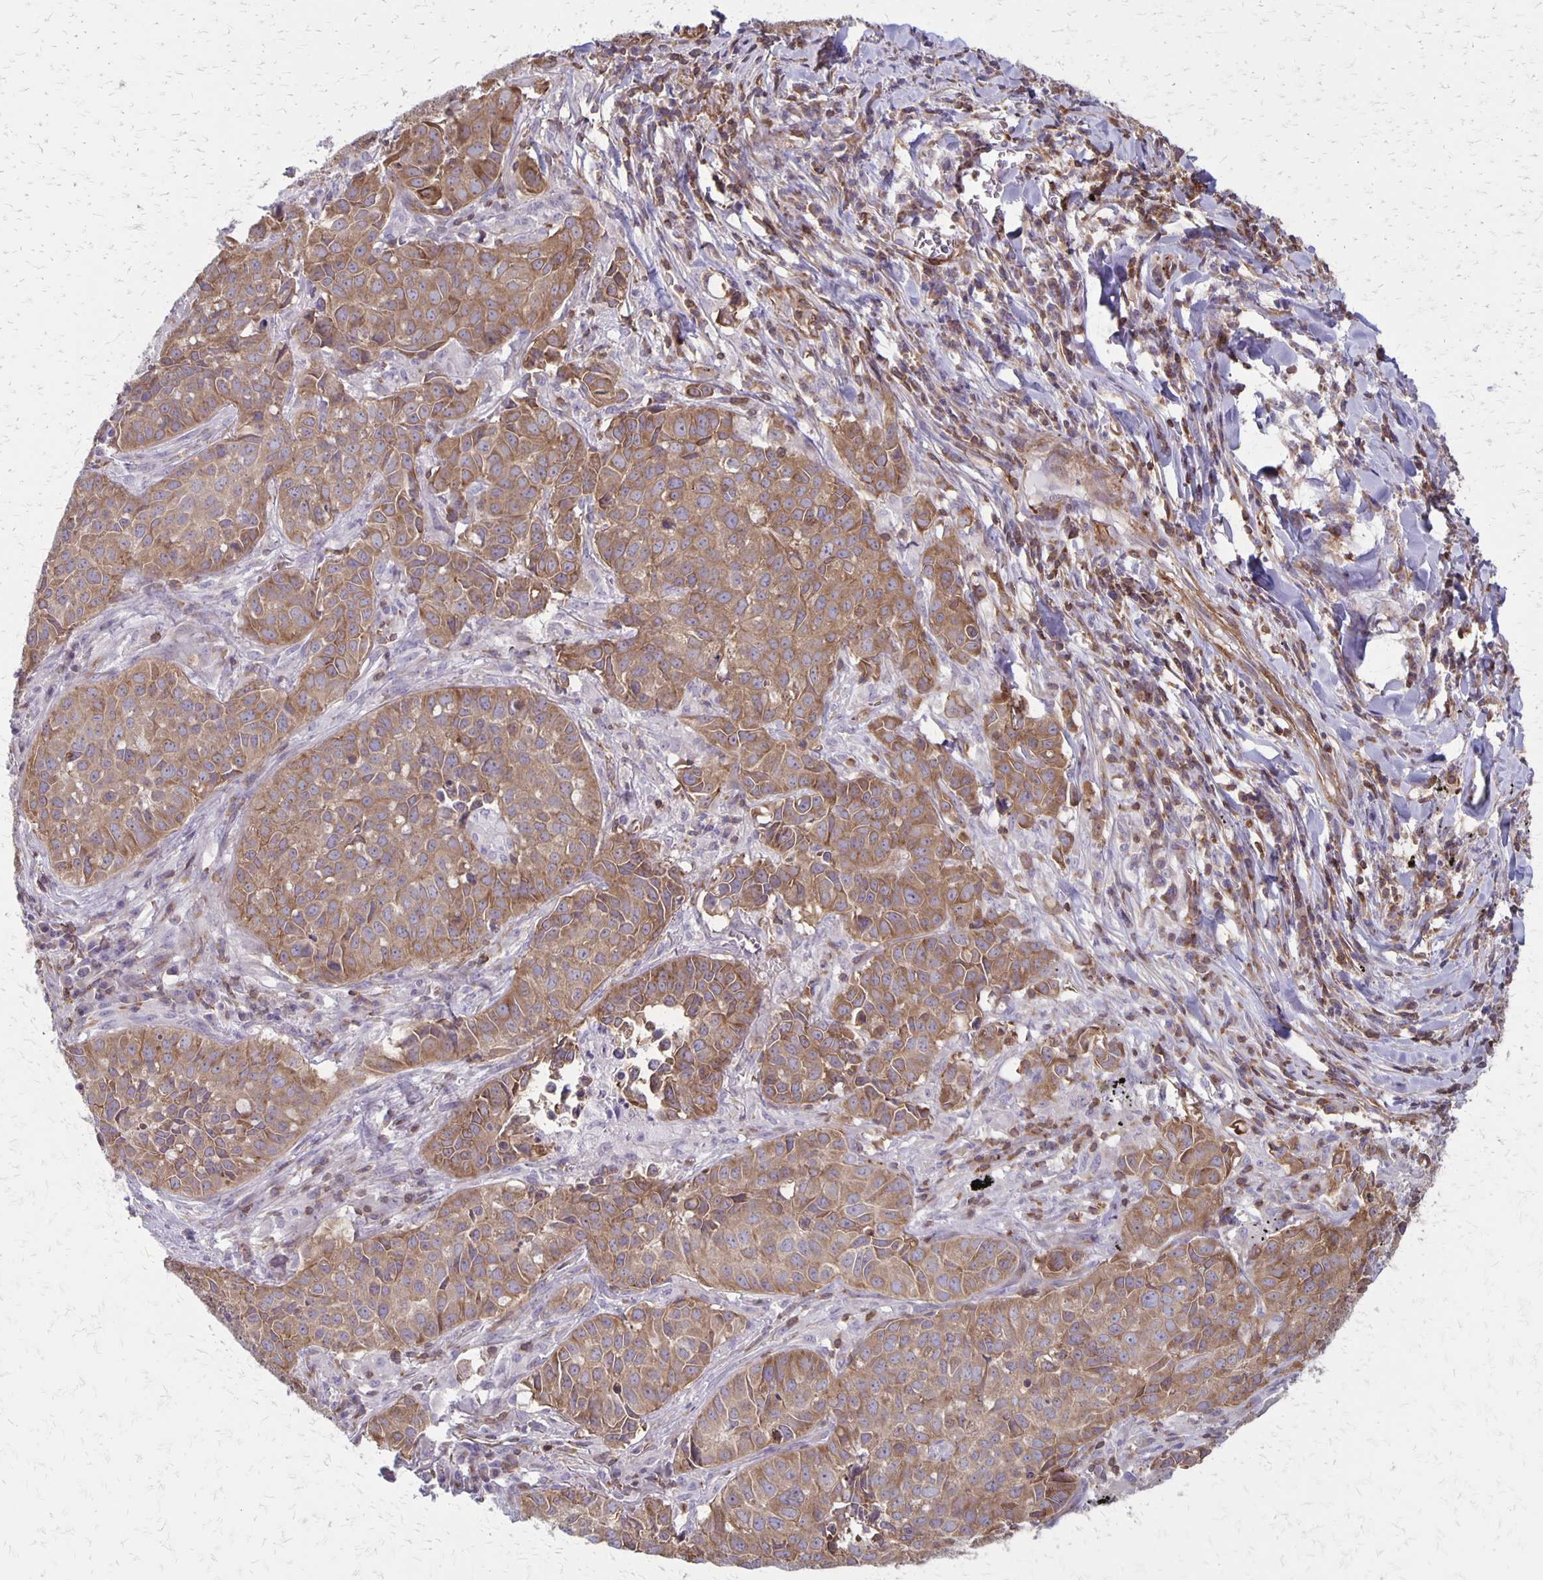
{"staining": {"intensity": "moderate", "quantity": ">75%", "location": "cytoplasmic/membranous"}, "tissue": "lung cancer", "cell_type": "Tumor cells", "image_type": "cancer", "snomed": [{"axis": "morphology", "description": "Adenocarcinoma, NOS"}, {"axis": "topography", "description": "Lung"}], "caption": "Immunohistochemistry micrograph of human lung adenocarcinoma stained for a protein (brown), which reveals medium levels of moderate cytoplasmic/membranous expression in approximately >75% of tumor cells.", "gene": "SEPTIN5", "patient": {"sex": "female", "age": 50}}